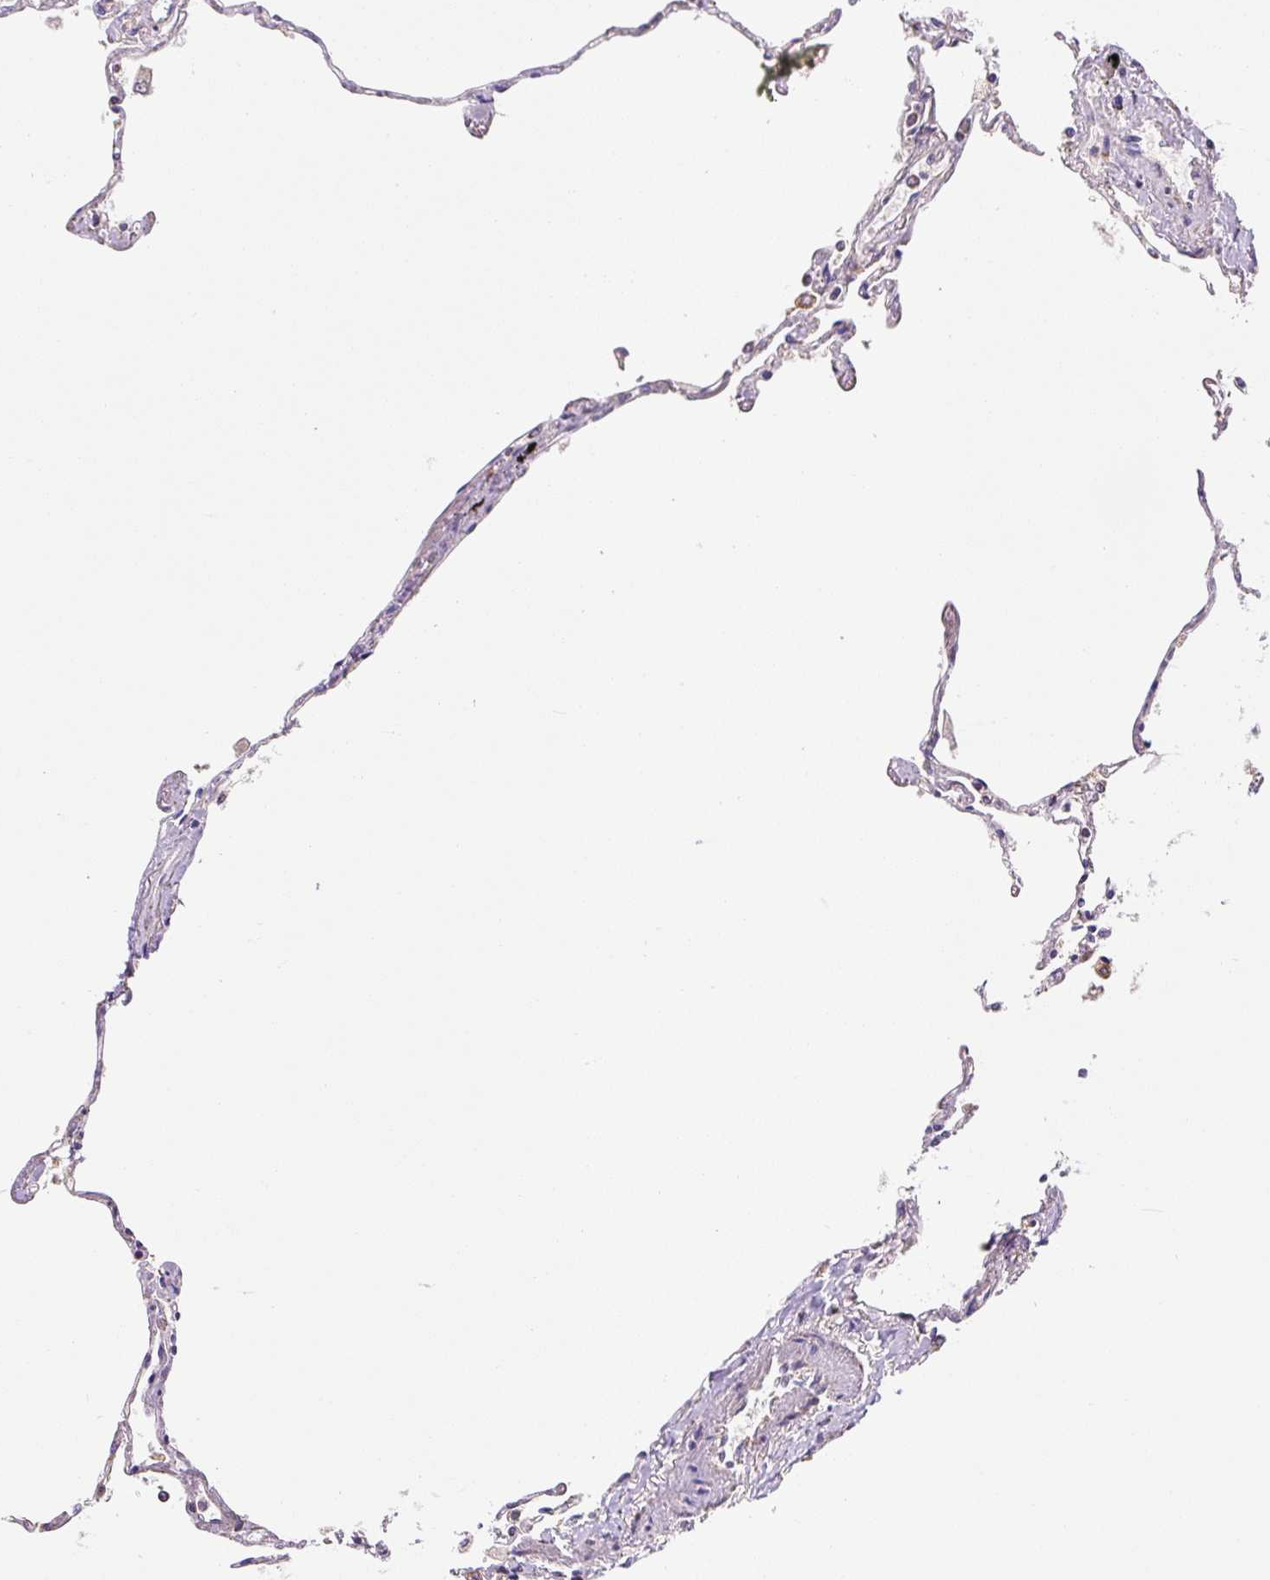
{"staining": {"intensity": "moderate", "quantity": "<25%", "location": "cytoplasmic/membranous"}, "tissue": "lung", "cell_type": "Alveolar cells", "image_type": "normal", "snomed": [{"axis": "morphology", "description": "Normal tissue, NOS"}, {"axis": "topography", "description": "Lung"}], "caption": "Alveolar cells demonstrate moderate cytoplasmic/membranous staining in about <25% of cells in normal lung.", "gene": "MFSD9", "patient": {"sex": "female", "age": 67}}